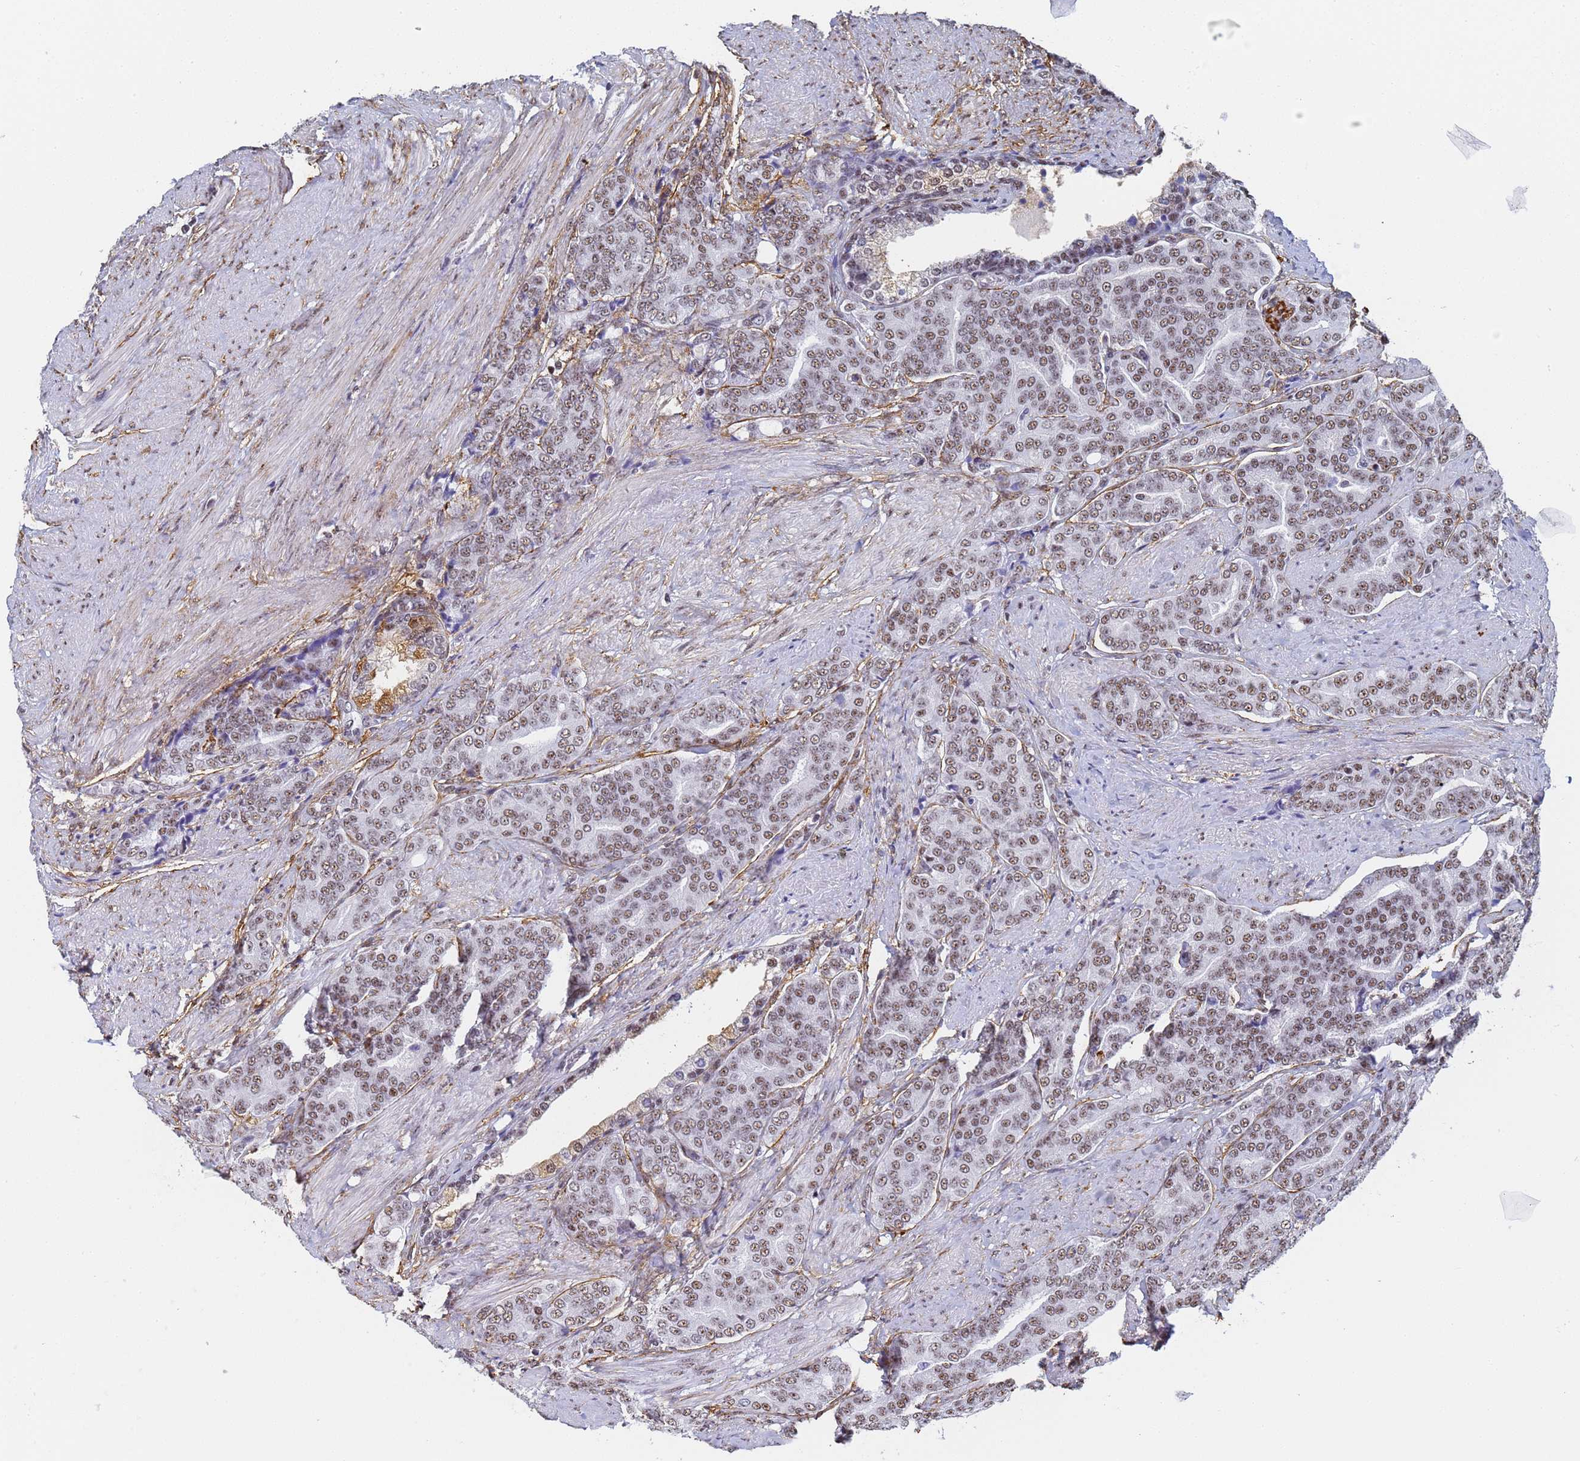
{"staining": {"intensity": "moderate", "quantity": ">75%", "location": "nuclear"}, "tissue": "prostate cancer", "cell_type": "Tumor cells", "image_type": "cancer", "snomed": [{"axis": "morphology", "description": "Adenocarcinoma, High grade"}, {"axis": "topography", "description": "Prostate"}], "caption": "Immunohistochemistry (IHC) micrograph of neoplastic tissue: prostate cancer (high-grade adenocarcinoma) stained using immunohistochemistry reveals medium levels of moderate protein expression localized specifically in the nuclear of tumor cells, appearing as a nuclear brown color.", "gene": "PRRT4", "patient": {"sex": "male", "age": 67}}